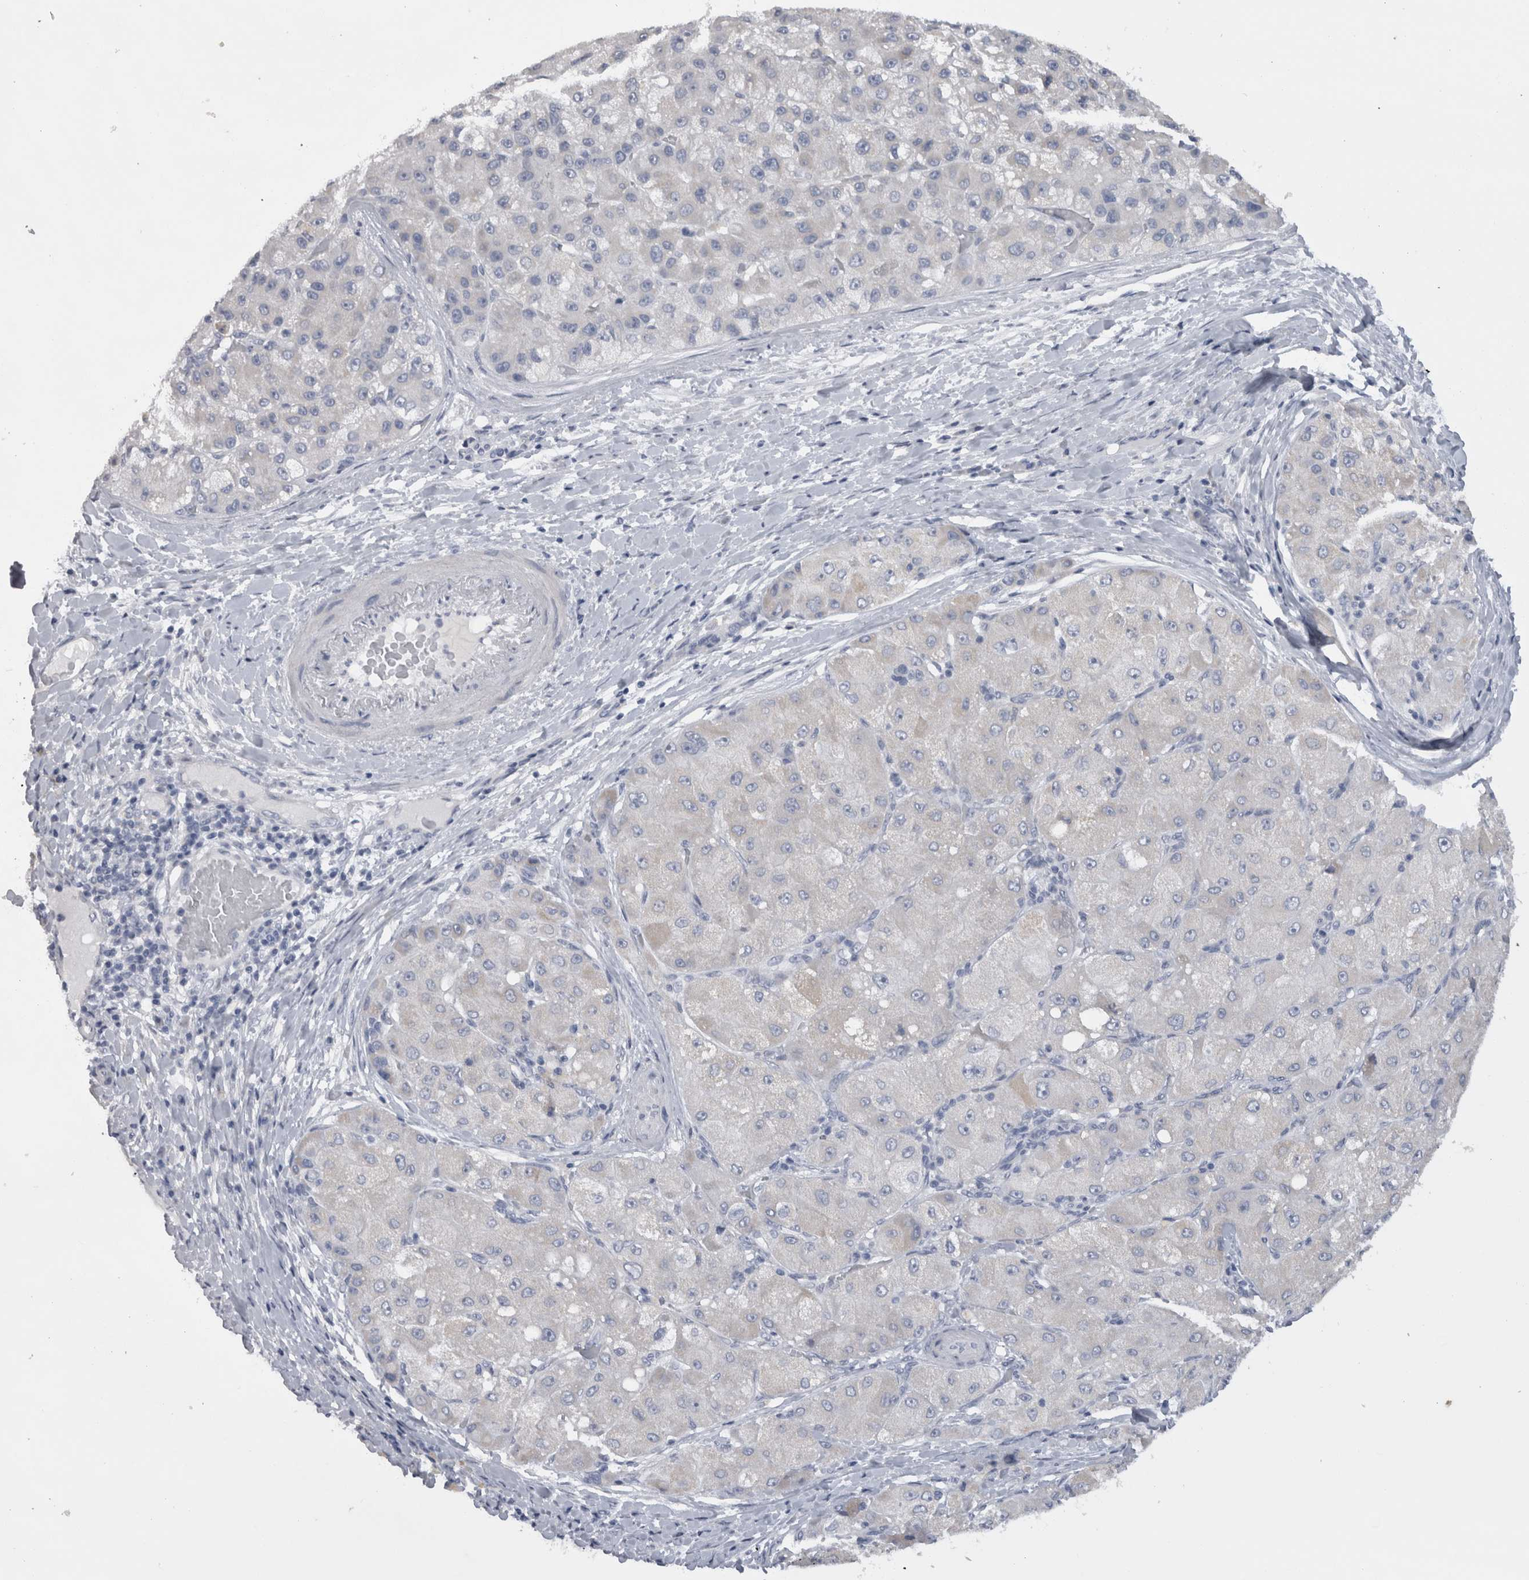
{"staining": {"intensity": "negative", "quantity": "none", "location": "none"}, "tissue": "liver cancer", "cell_type": "Tumor cells", "image_type": "cancer", "snomed": [{"axis": "morphology", "description": "Carcinoma, Hepatocellular, NOS"}, {"axis": "topography", "description": "Liver"}], "caption": "A histopathology image of liver cancer (hepatocellular carcinoma) stained for a protein displays no brown staining in tumor cells. (DAB (3,3'-diaminobenzidine) immunohistochemistry (IHC) visualized using brightfield microscopy, high magnification).", "gene": "DHRS4", "patient": {"sex": "male", "age": 80}}